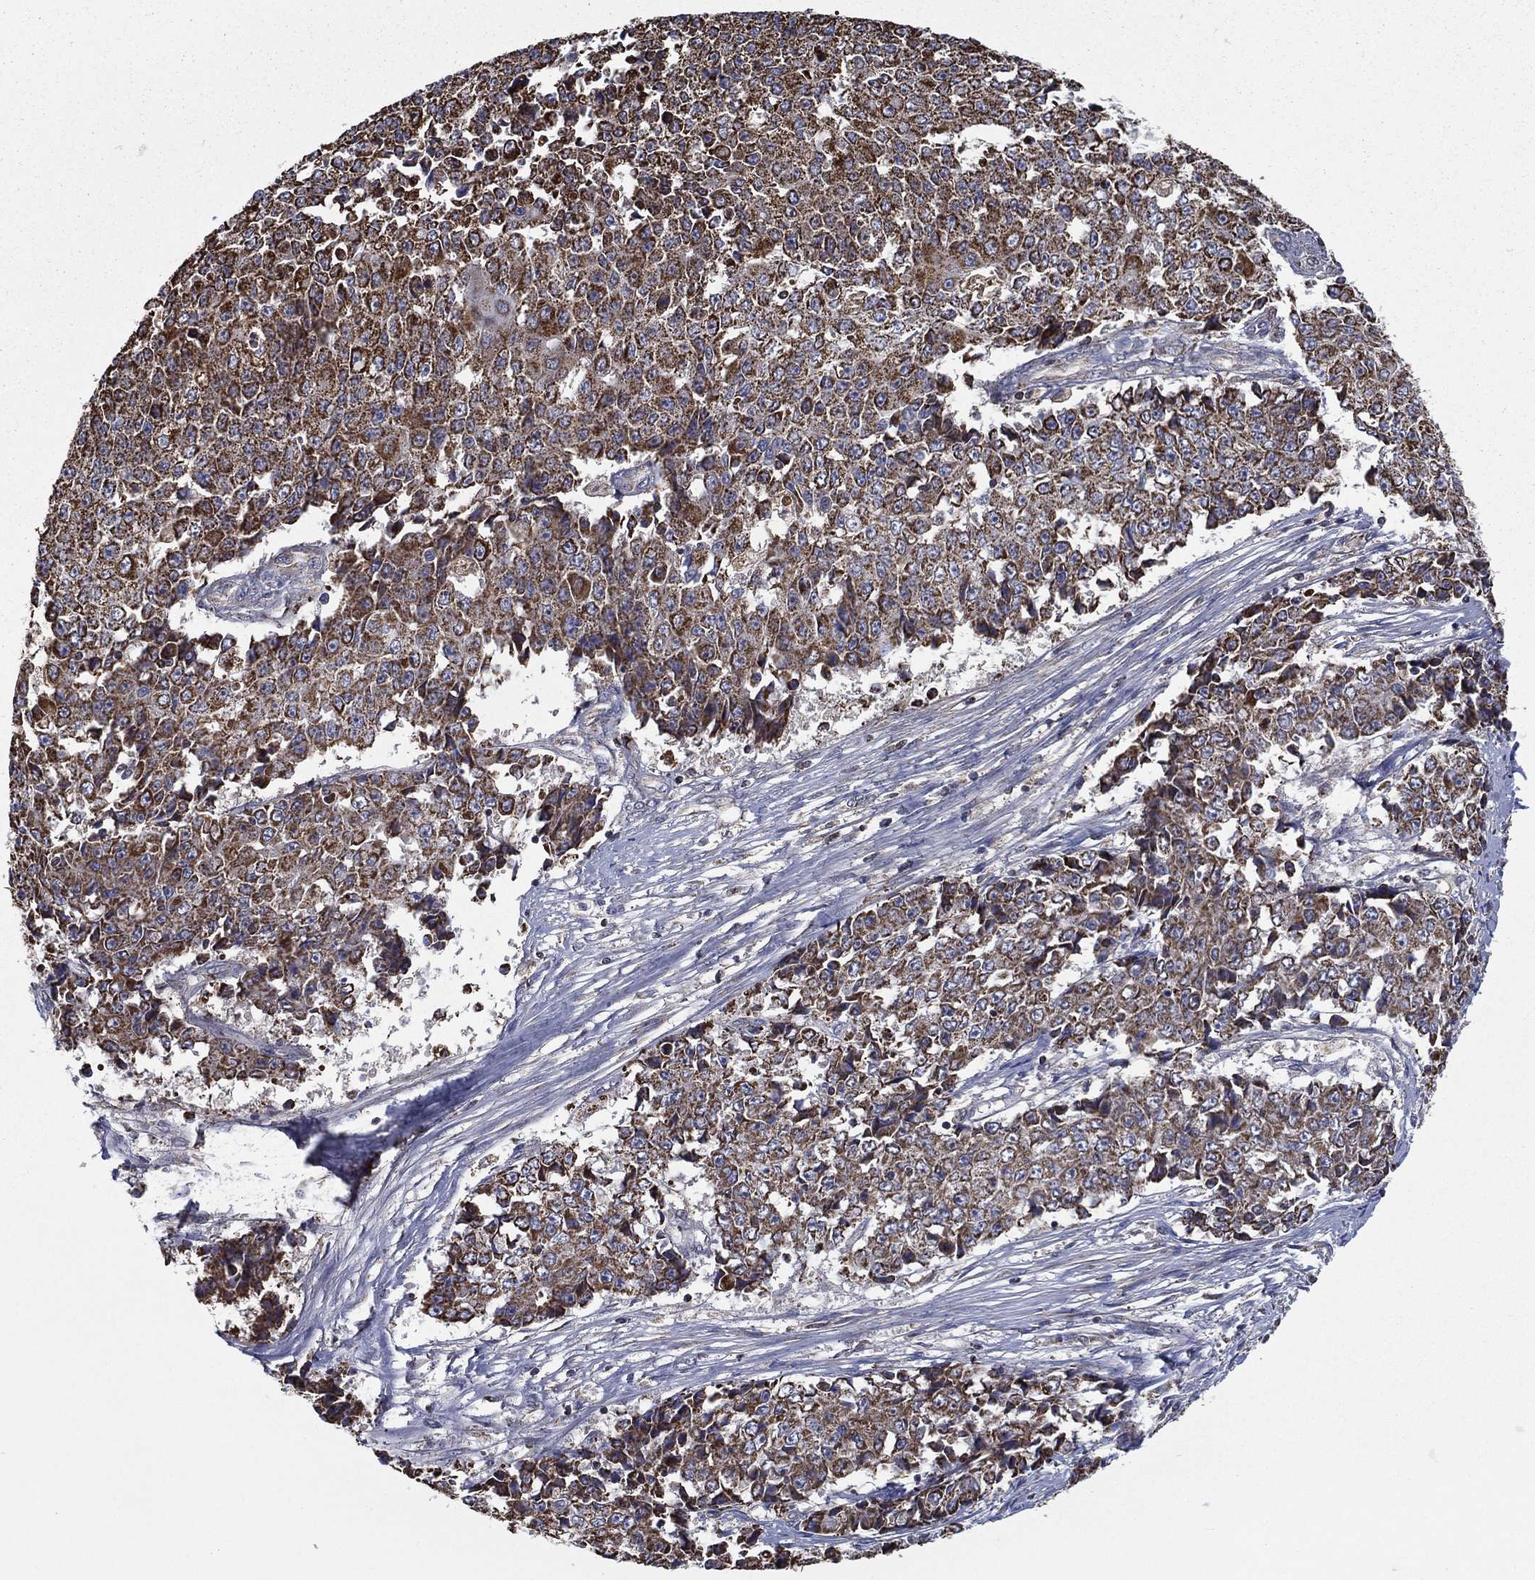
{"staining": {"intensity": "moderate", "quantity": ">75%", "location": "cytoplasmic/membranous"}, "tissue": "ovarian cancer", "cell_type": "Tumor cells", "image_type": "cancer", "snomed": [{"axis": "morphology", "description": "Carcinoma, endometroid"}, {"axis": "topography", "description": "Ovary"}], "caption": "Tumor cells display moderate cytoplasmic/membranous positivity in about >75% of cells in endometroid carcinoma (ovarian).", "gene": "RIGI", "patient": {"sex": "female", "age": 42}}